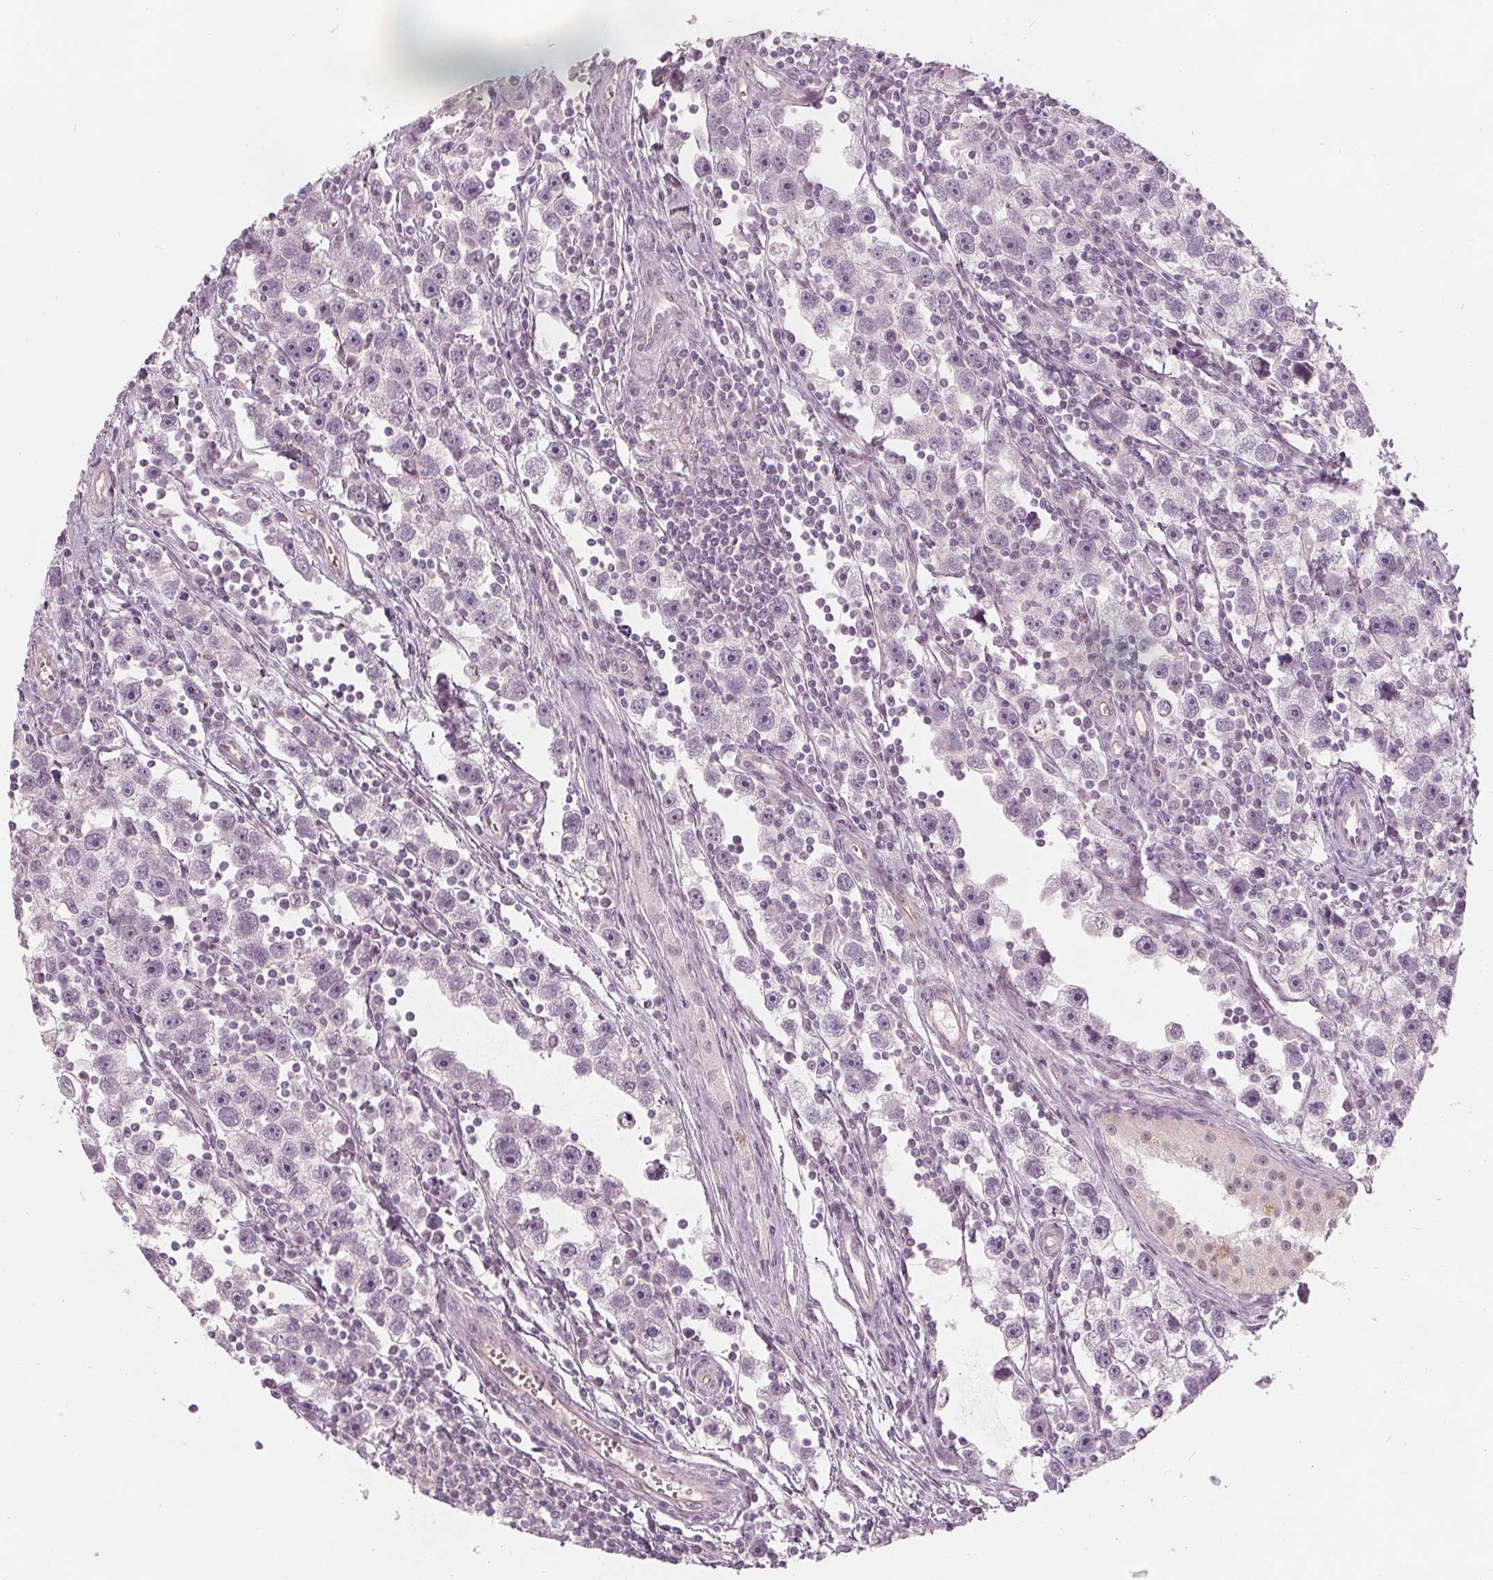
{"staining": {"intensity": "negative", "quantity": "none", "location": "none"}, "tissue": "testis cancer", "cell_type": "Tumor cells", "image_type": "cancer", "snomed": [{"axis": "morphology", "description": "Seminoma, NOS"}, {"axis": "topography", "description": "Testis"}], "caption": "Immunohistochemistry (IHC) of testis seminoma displays no staining in tumor cells.", "gene": "SAT2", "patient": {"sex": "male", "age": 30}}